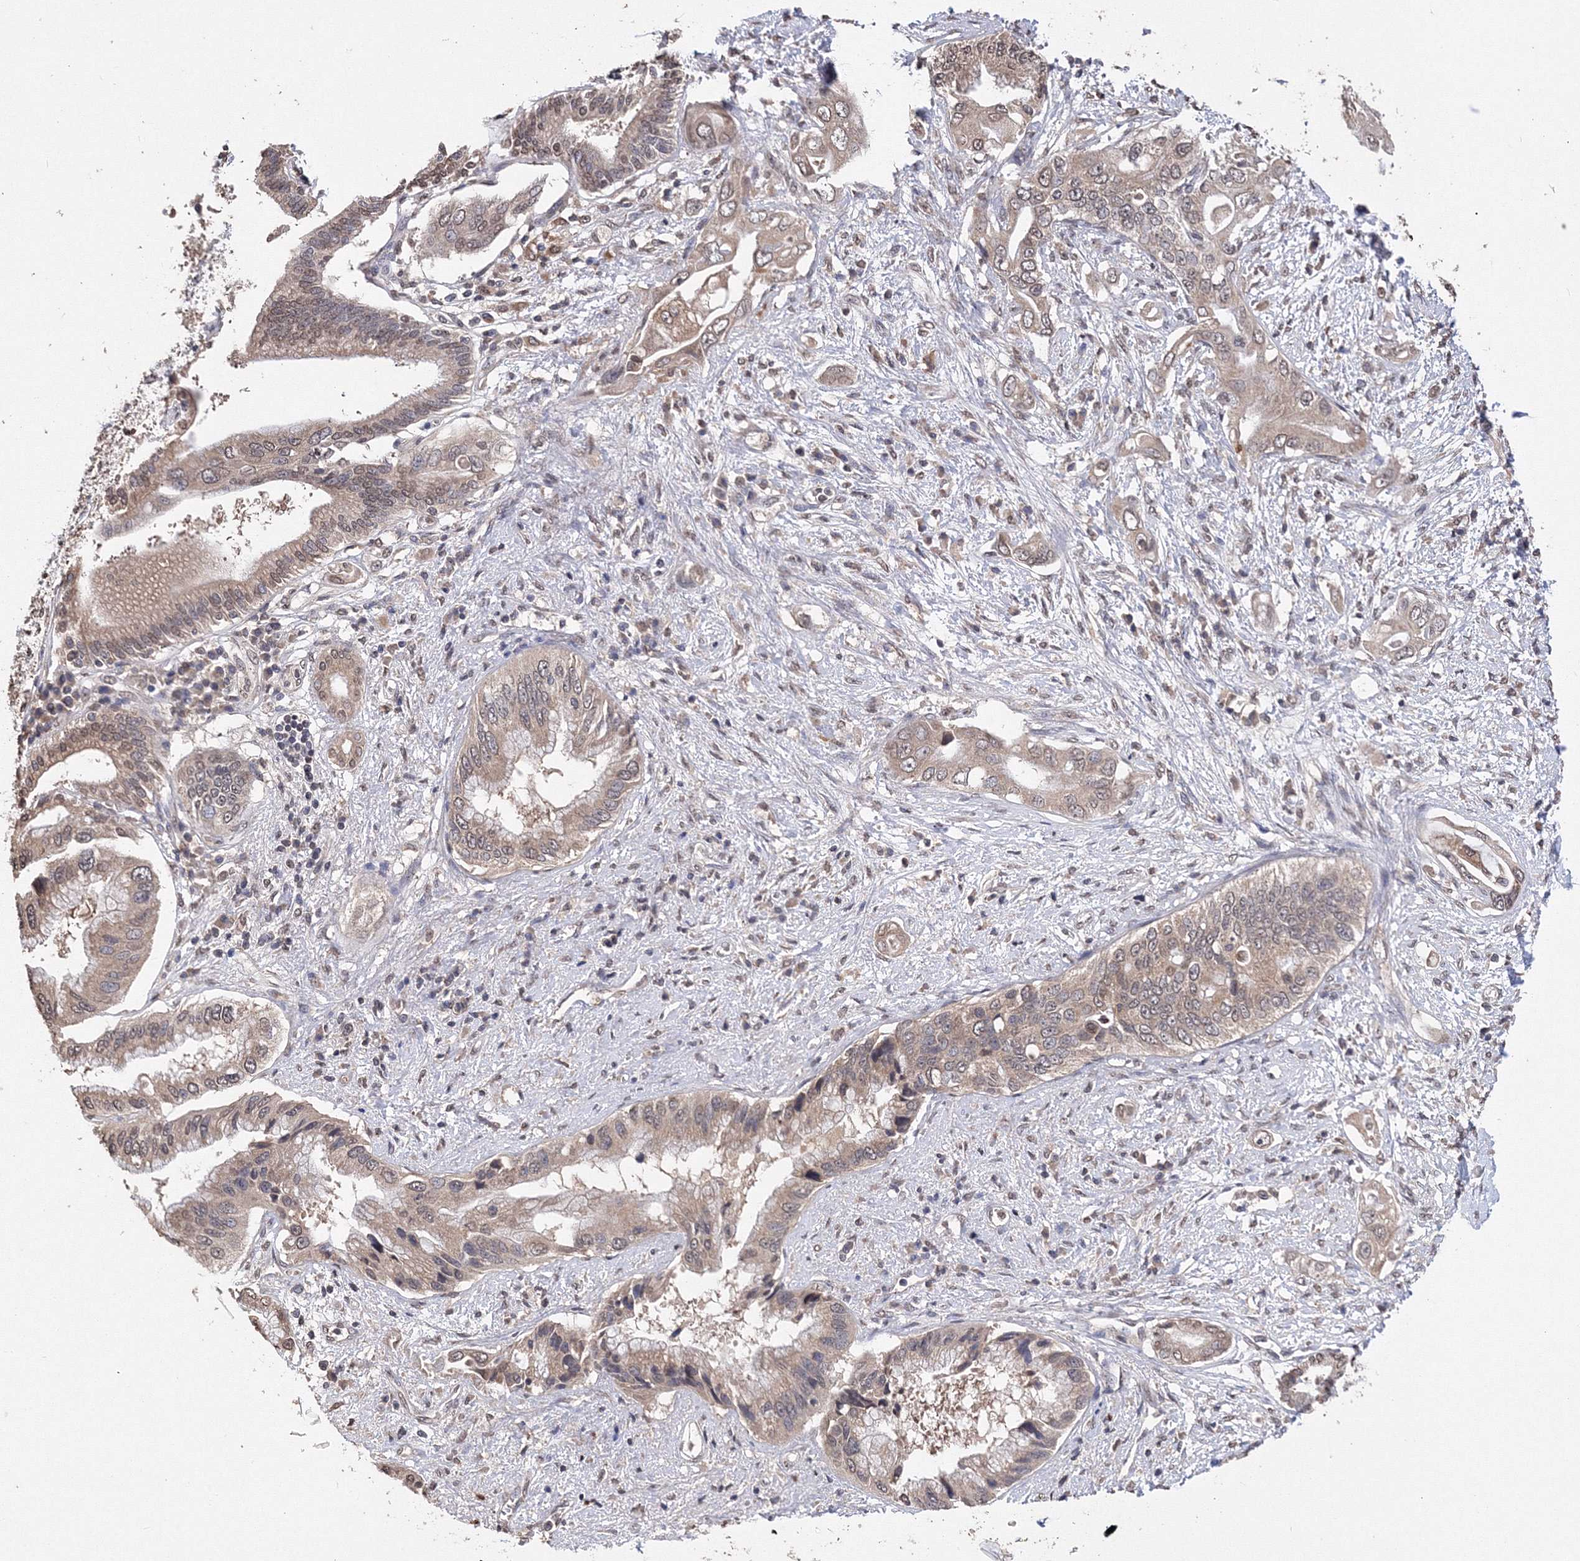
{"staining": {"intensity": "weak", "quantity": ">75%", "location": "cytoplasmic/membranous,nuclear"}, "tissue": "pancreatic cancer", "cell_type": "Tumor cells", "image_type": "cancer", "snomed": [{"axis": "morphology", "description": "Inflammation, NOS"}, {"axis": "morphology", "description": "Adenocarcinoma, NOS"}, {"axis": "topography", "description": "Pancreas"}], "caption": "Weak cytoplasmic/membranous and nuclear protein positivity is seen in about >75% of tumor cells in pancreatic adenocarcinoma.", "gene": "GPN1", "patient": {"sex": "female", "age": 56}}